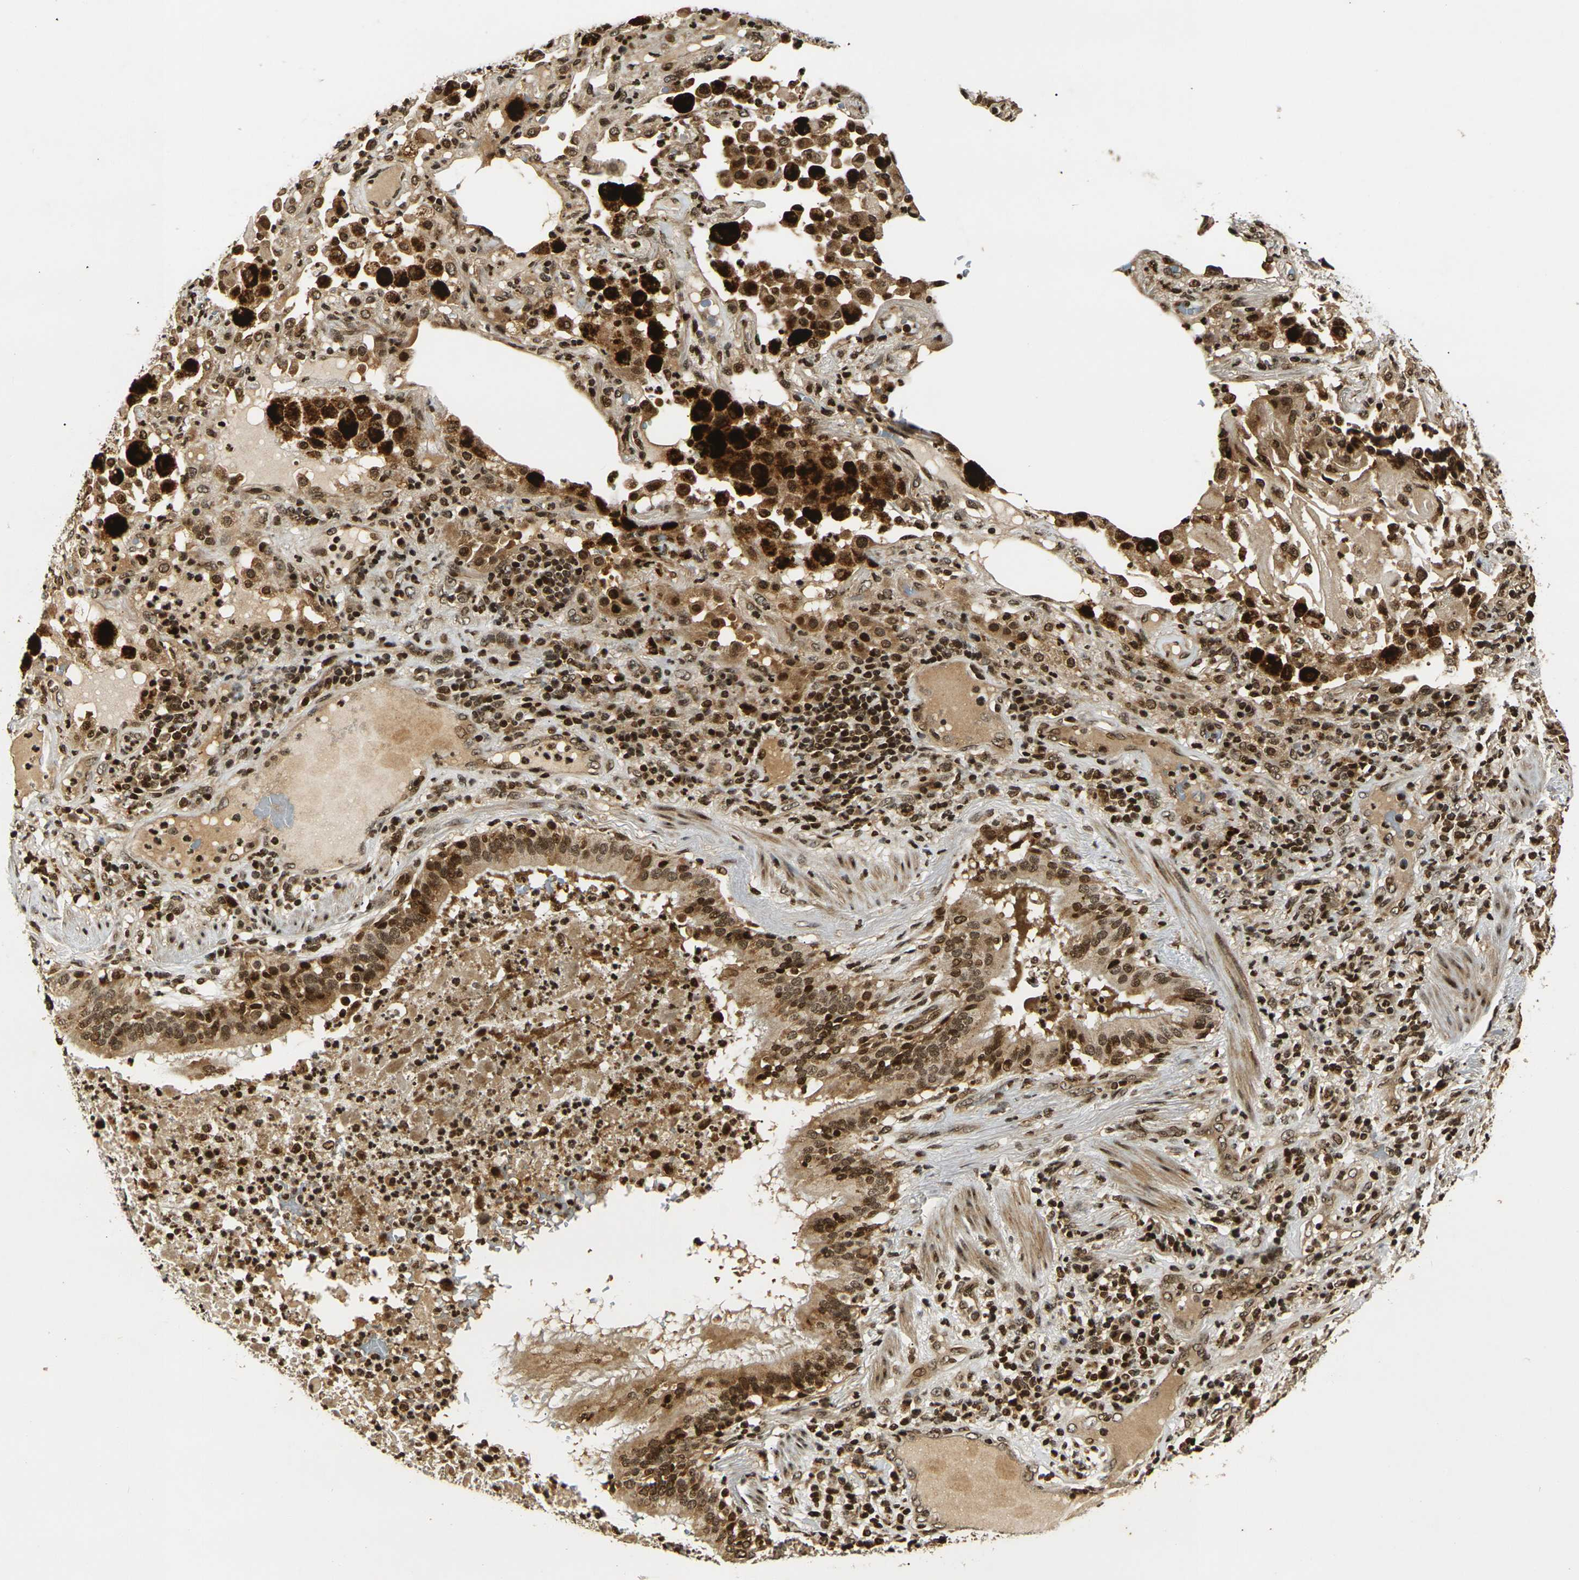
{"staining": {"intensity": "strong", "quantity": ">75%", "location": "cytoplasmic/membranous,nuclear"}, "tissue": "lung cancer", "cell_type": "Tumor cells", "image_type": "cancer", "snomed": [{"axis": "morphology", "description": "Squamous cell carcinoma, NOS"}, {"axis": "topography", "description": "Lung"}], "caption": "Protein expression analysis of human lung cancer reveals strong cytoplasmic/membranous and nuclear expression in approximately >75% of tumor cells. Immunohistochemistry stains the protein in brown and the nuclei are stained blue.", "gene": "ACTL6A", "patient": {"sex": "male", "age": 57}}